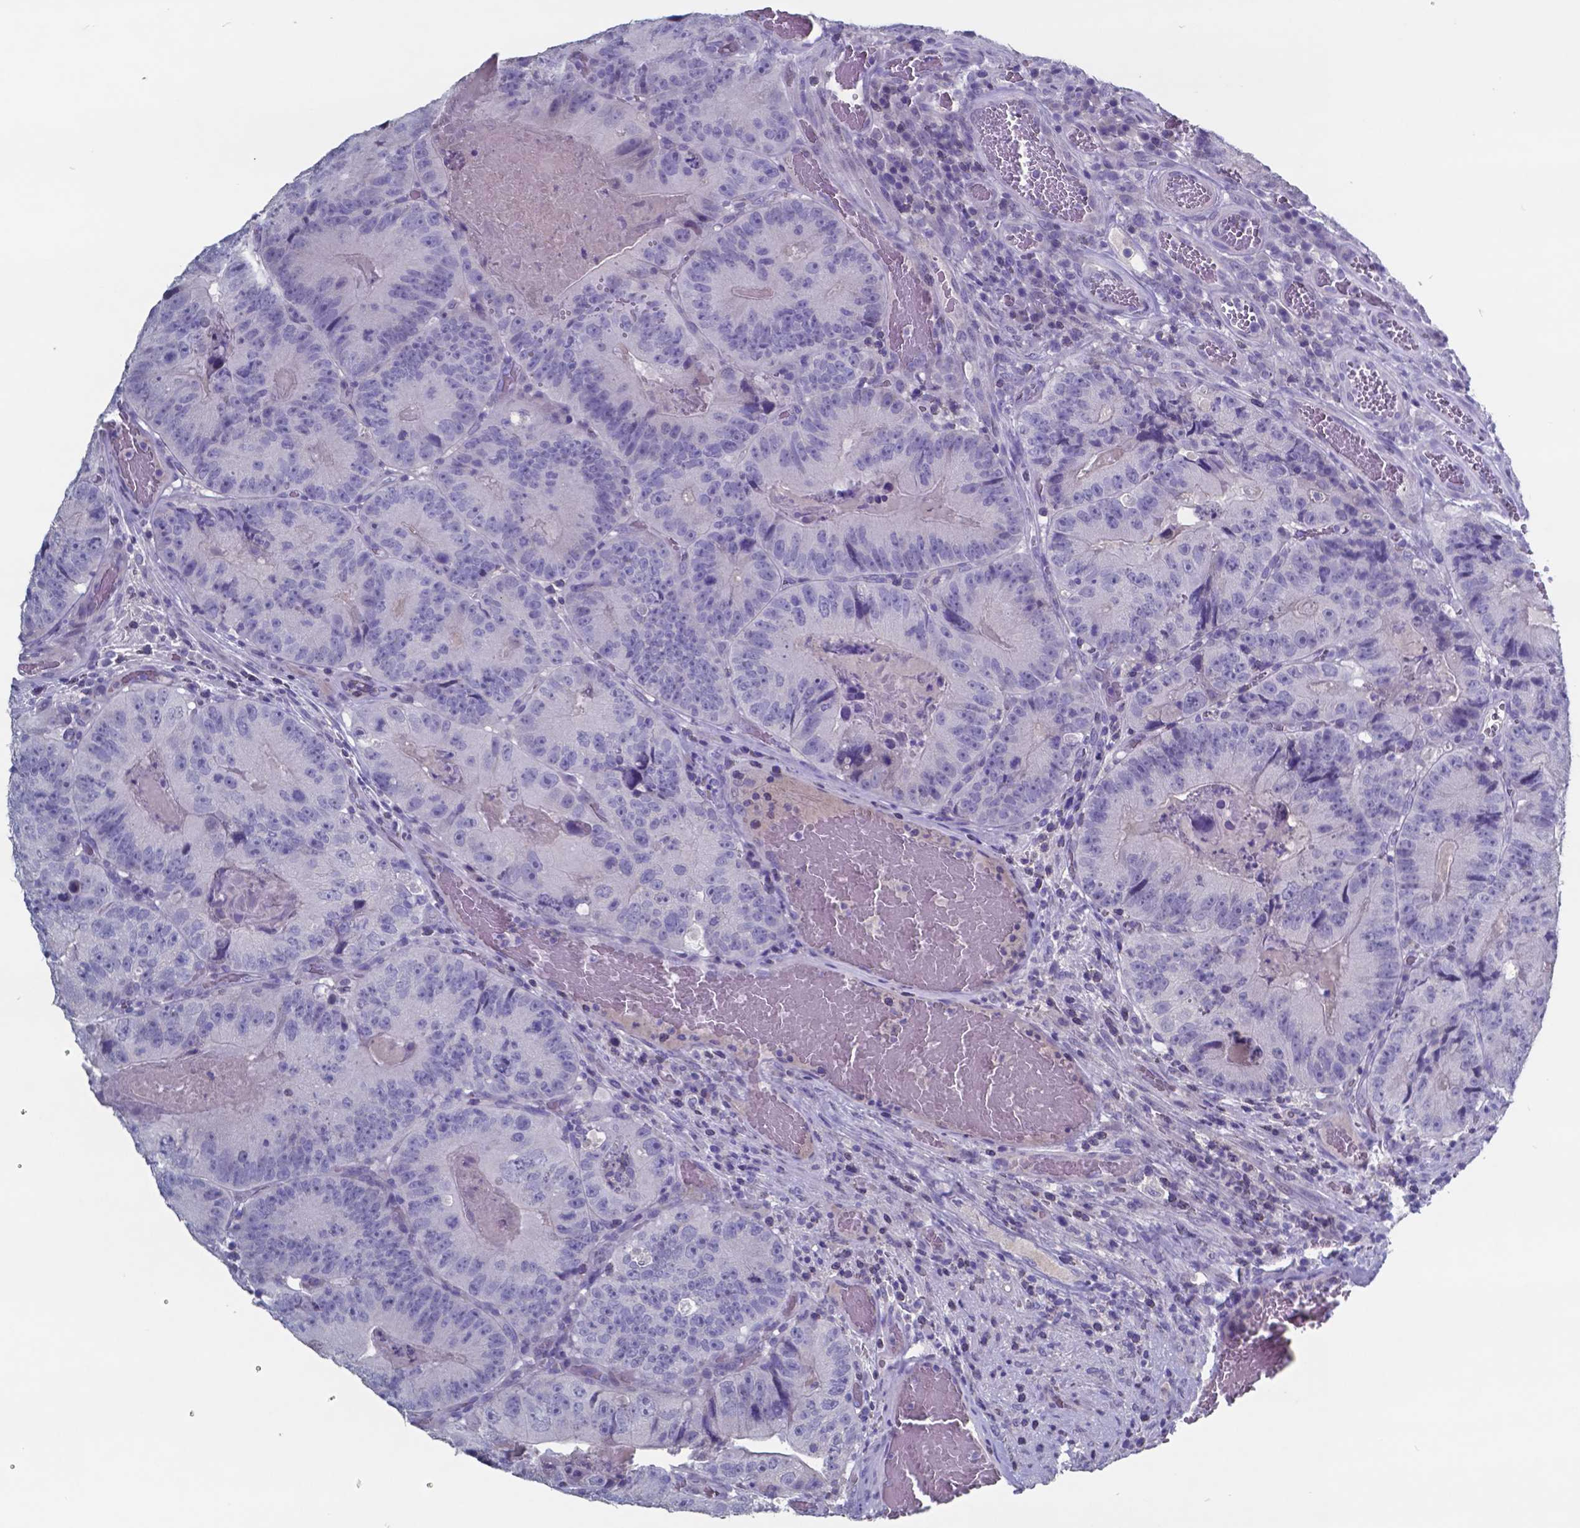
{"staining": {"intensity": "negative", "quantity": "none", "location": "none"}, "tissue": "colorectal cancer", "cell_type": "Tumor cells", "image_type": "cancer", "snomed": [{"axis": "morphology", "description": "Adenocarcinoma, NOS"}, {"axis": "topography", "description": "Colon"}], "caption": "Tumor cells show no significant protein positivity in colorectal cancer (adenocarcinoma).", "gene": "TTR", "patient": {"sex": "female", "age": 86}}